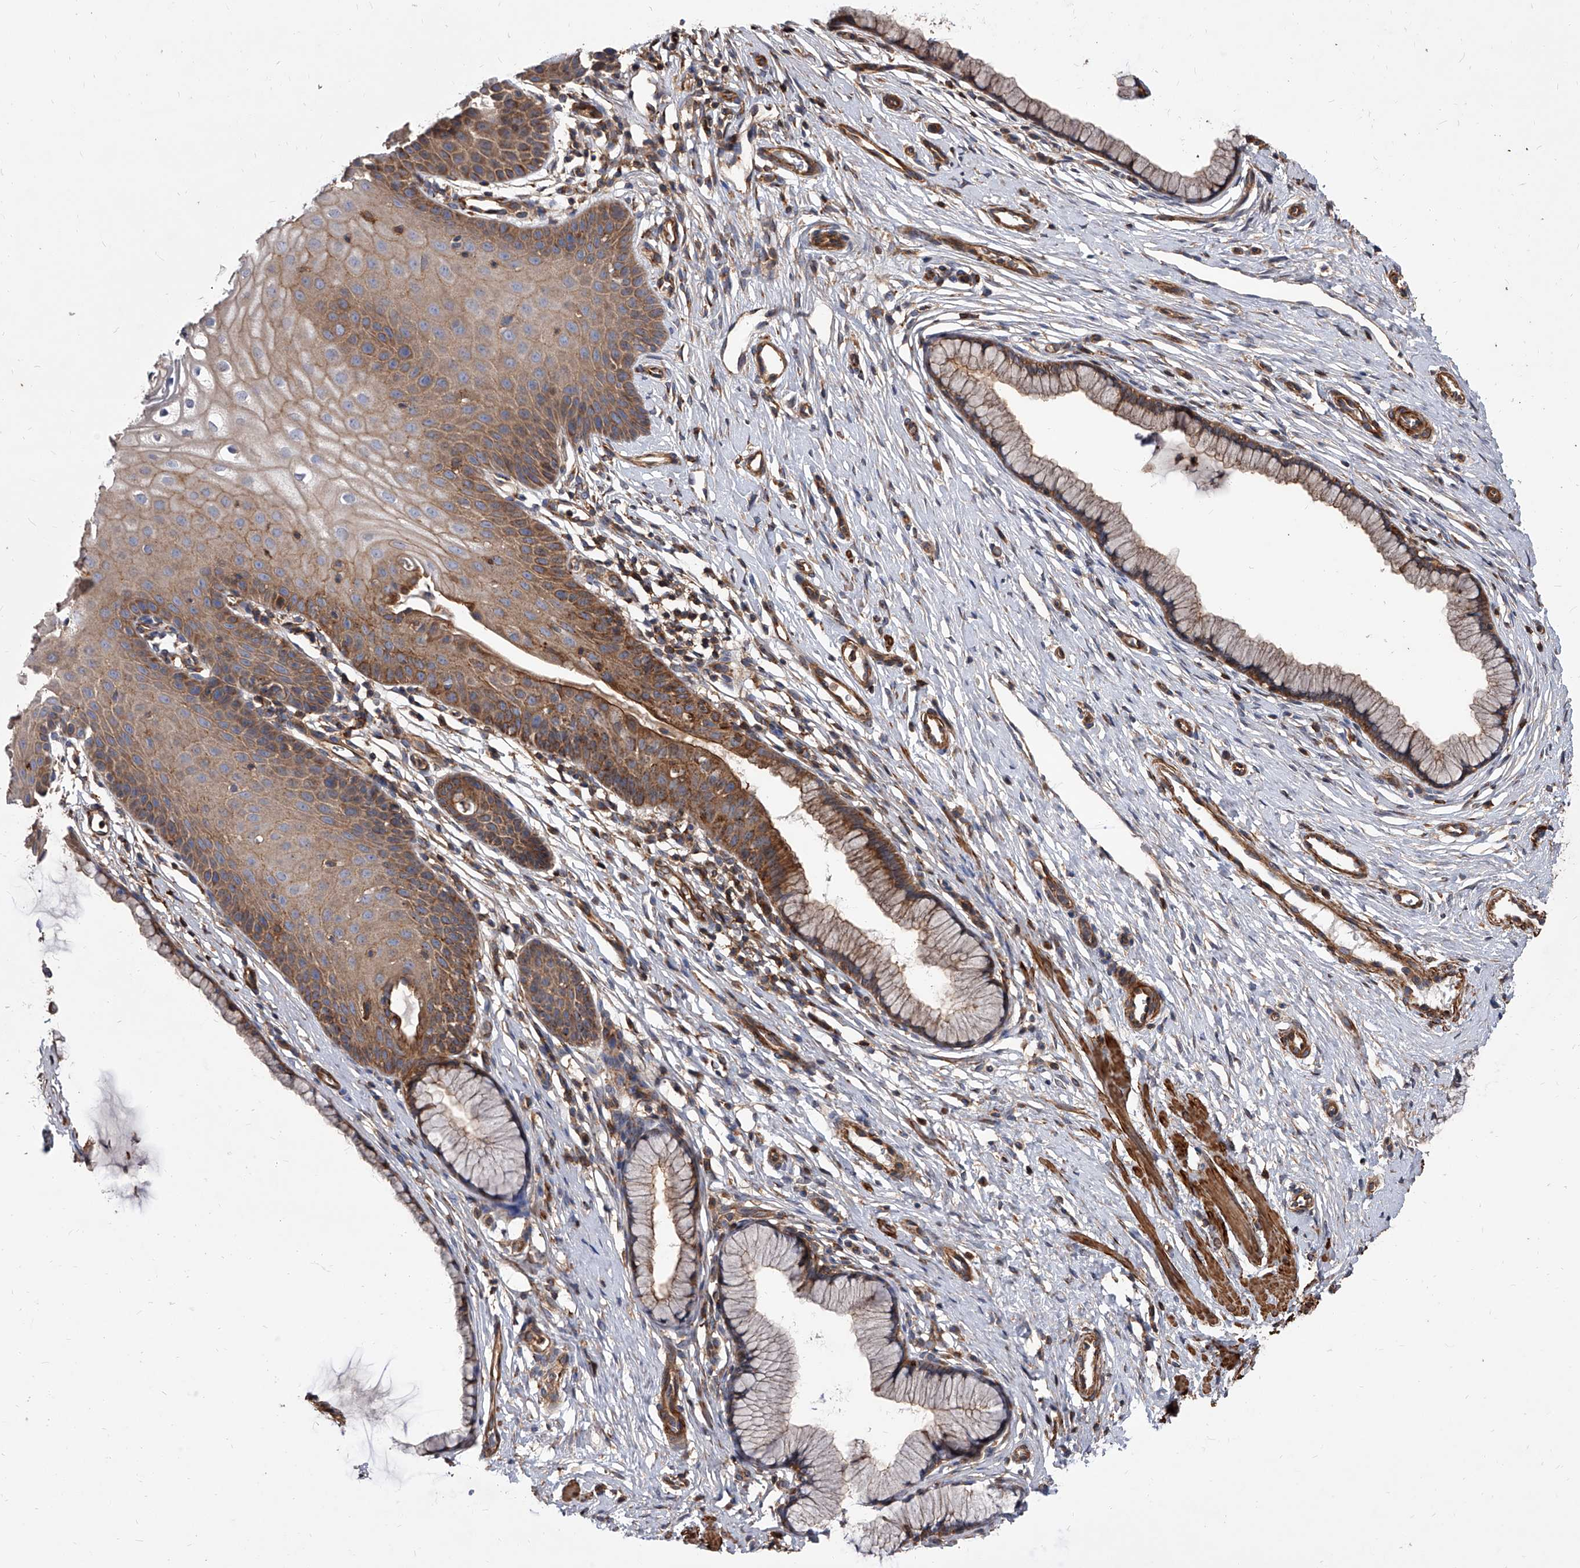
{"staining": {"intensity": "moderate", "quantity": "25%-75%", "location": "cytoplasmic/membranous"}, "tissue": "cervix", "cell_type": "Glandular cells", "image_type": "normal", "snomed": [{"axis": "morphology", "description": "Normal tissue, NOS"}, {"axis": "topography", "description": "Cervix"}], "caption": "An immunohistochemistry (IHC) histopathology image of benign tissue is shown. Protein staining in brown shows moderate cytoplasmic/membranous positivity in cervix within glandular cells. The protein is shown in brown color, while the nuclei are stained blue.", "gene": "PISD", "patient": {"sex": "female", "age": 36}}